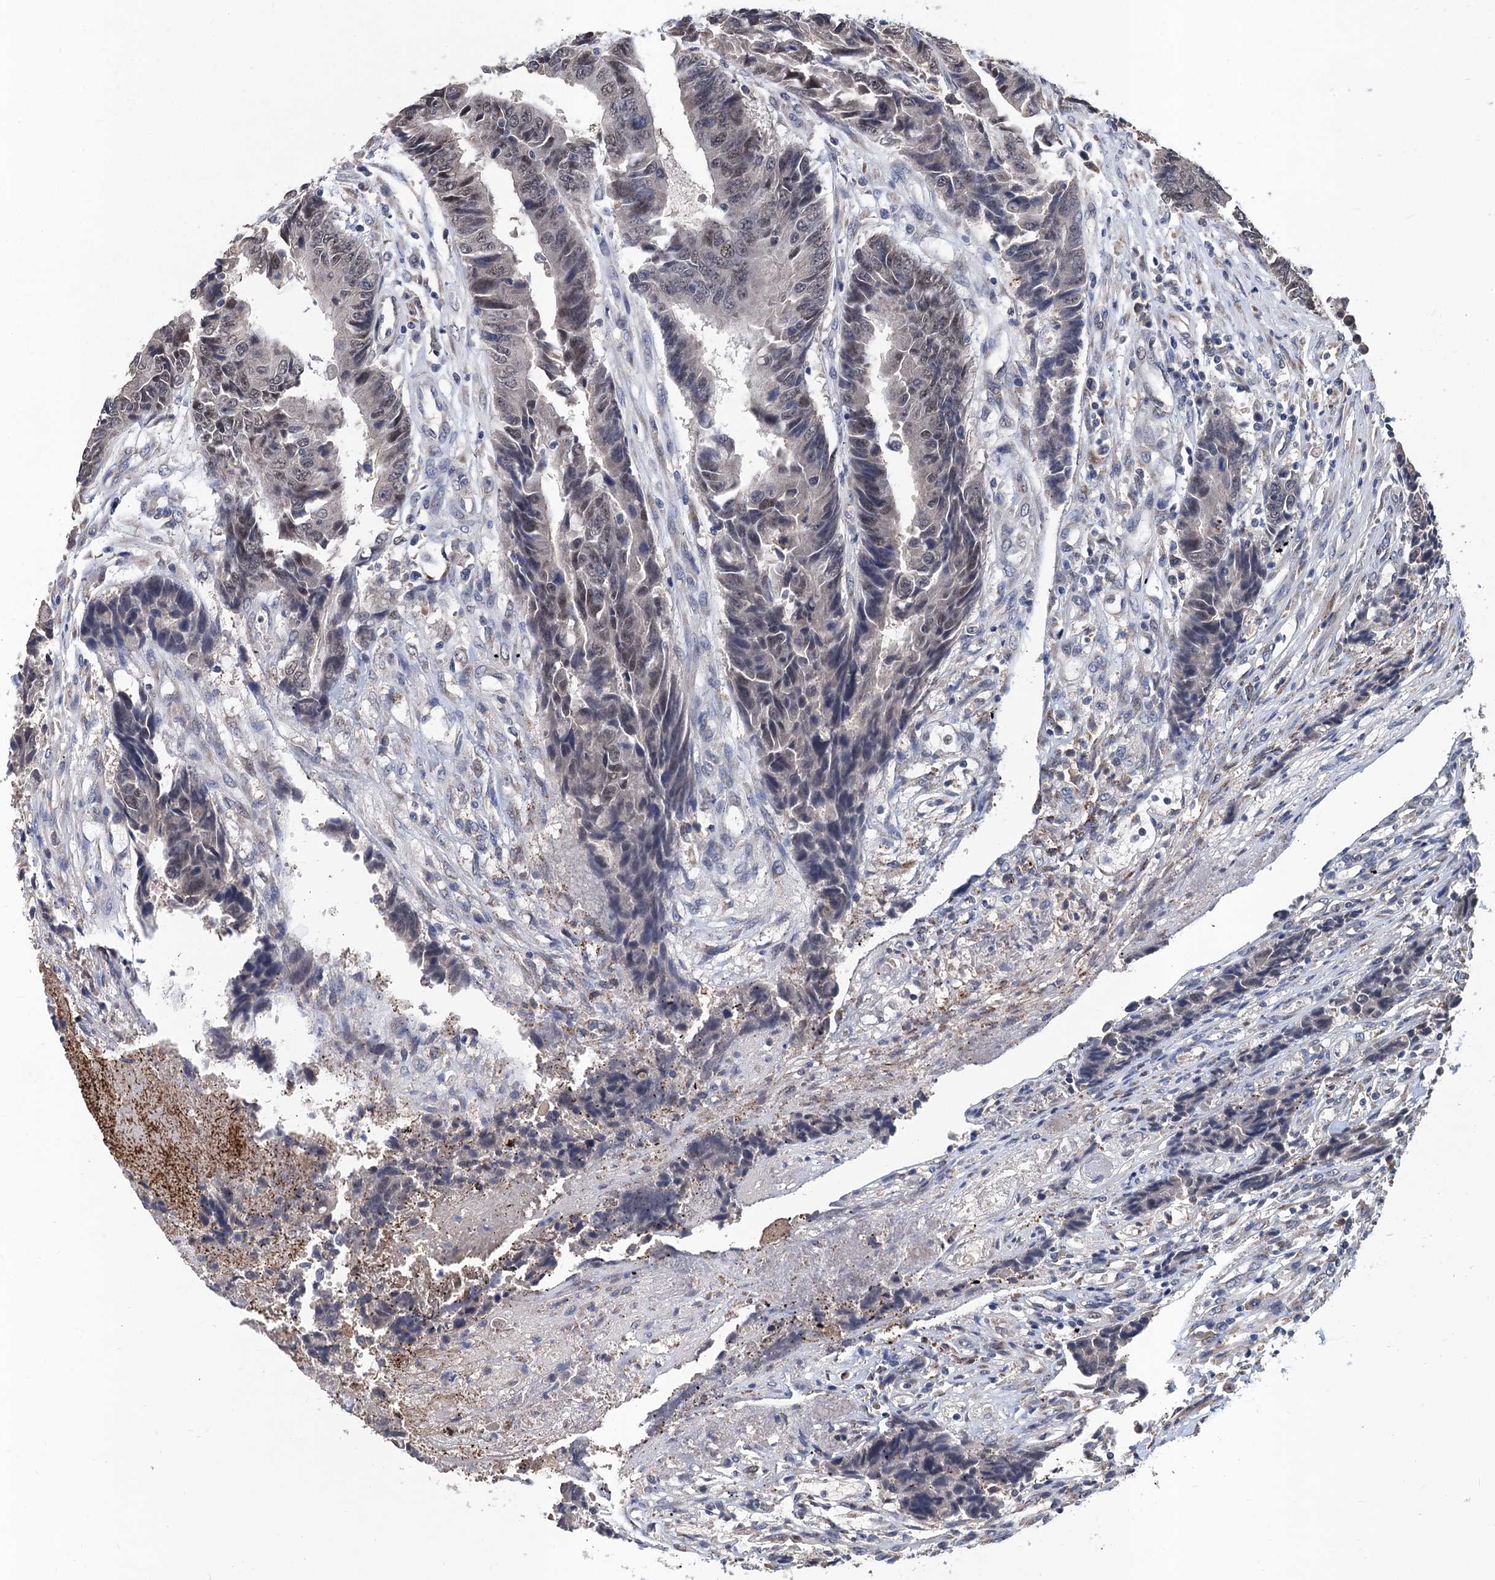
{"staining": {"intensity": "moderate", "quantity": "<25%", "location": "nuclear"}, "tissue": "colorectal cancer", "cell_type": "Tumor cells", "image_type": "cancer", "snomed": [{"axis": "morphology", "description": "Adenocarcinoma, NOS"}, {"axis": "topography", "description": "Rectum"}], "caption": "IHC (DAB (3,3'-diaminobenzidine)) staining of human colorectal cancer displays moderate nuclear protein expression in about <25% of tumor cells.", "gene": "TSEN34", "patient": {"sex": "male", "age": 84}}